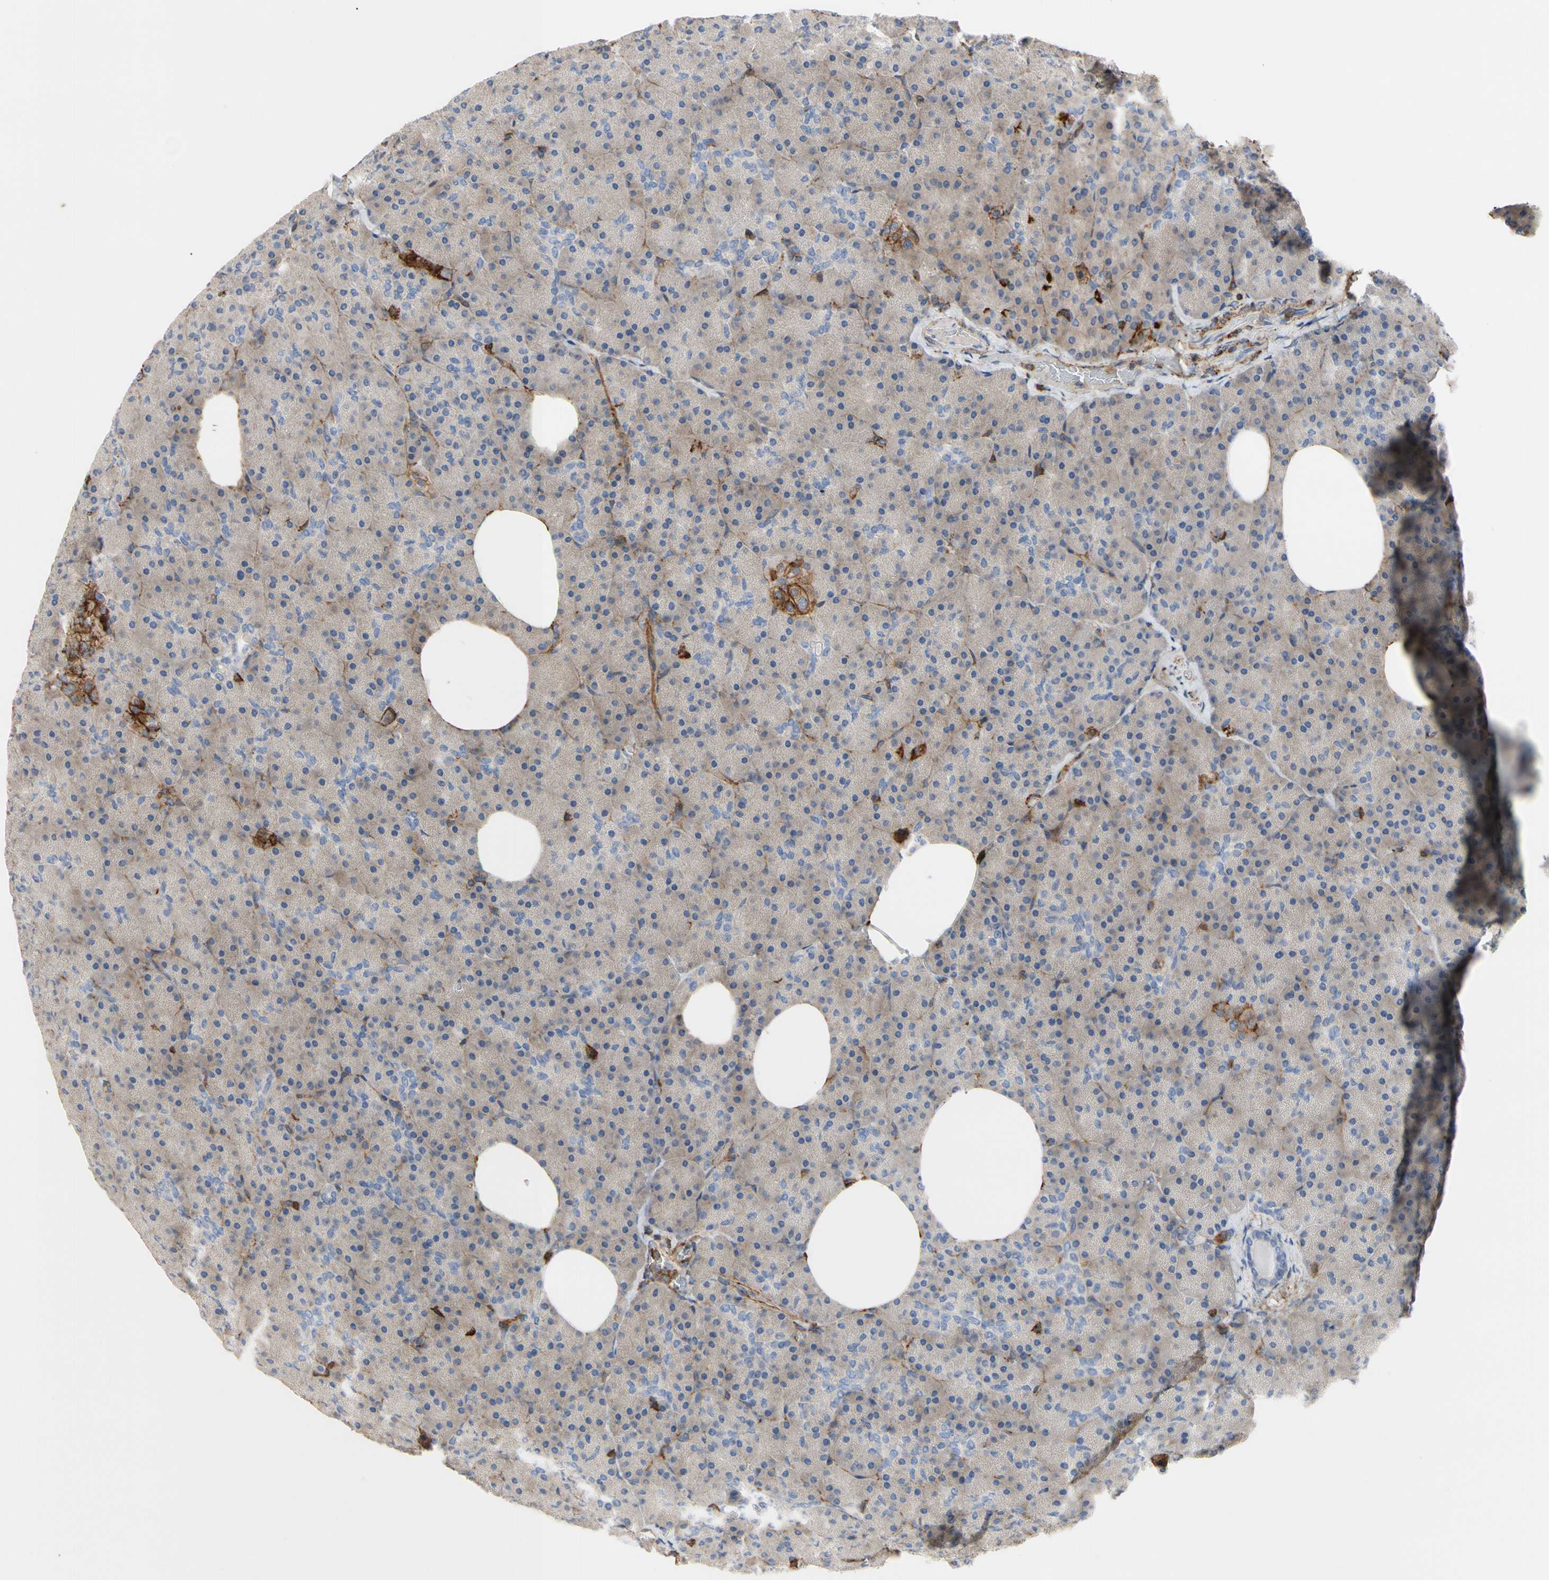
{"staining": {"intensity": "weak", "quantity": ">75%", "location": "cytoplasmic/membranous"}, "tissue": "pancreas", "cell_type": "Exocrine glandular cells", "image_type": "normal", "snomed": [{"axis": "morphology", "description": "Normal tissue, NOS"}, {"axis": "topography", "description": "Pancreas"}], "caption": "This image reveals immunohistochemistry staining of normal pancreas, with low weak cytoplasmic/membranous expression in about >75% of exocrine glandular cells.", "gene": "ANXA6", "patient": {"sex": "female", "age": 35}}